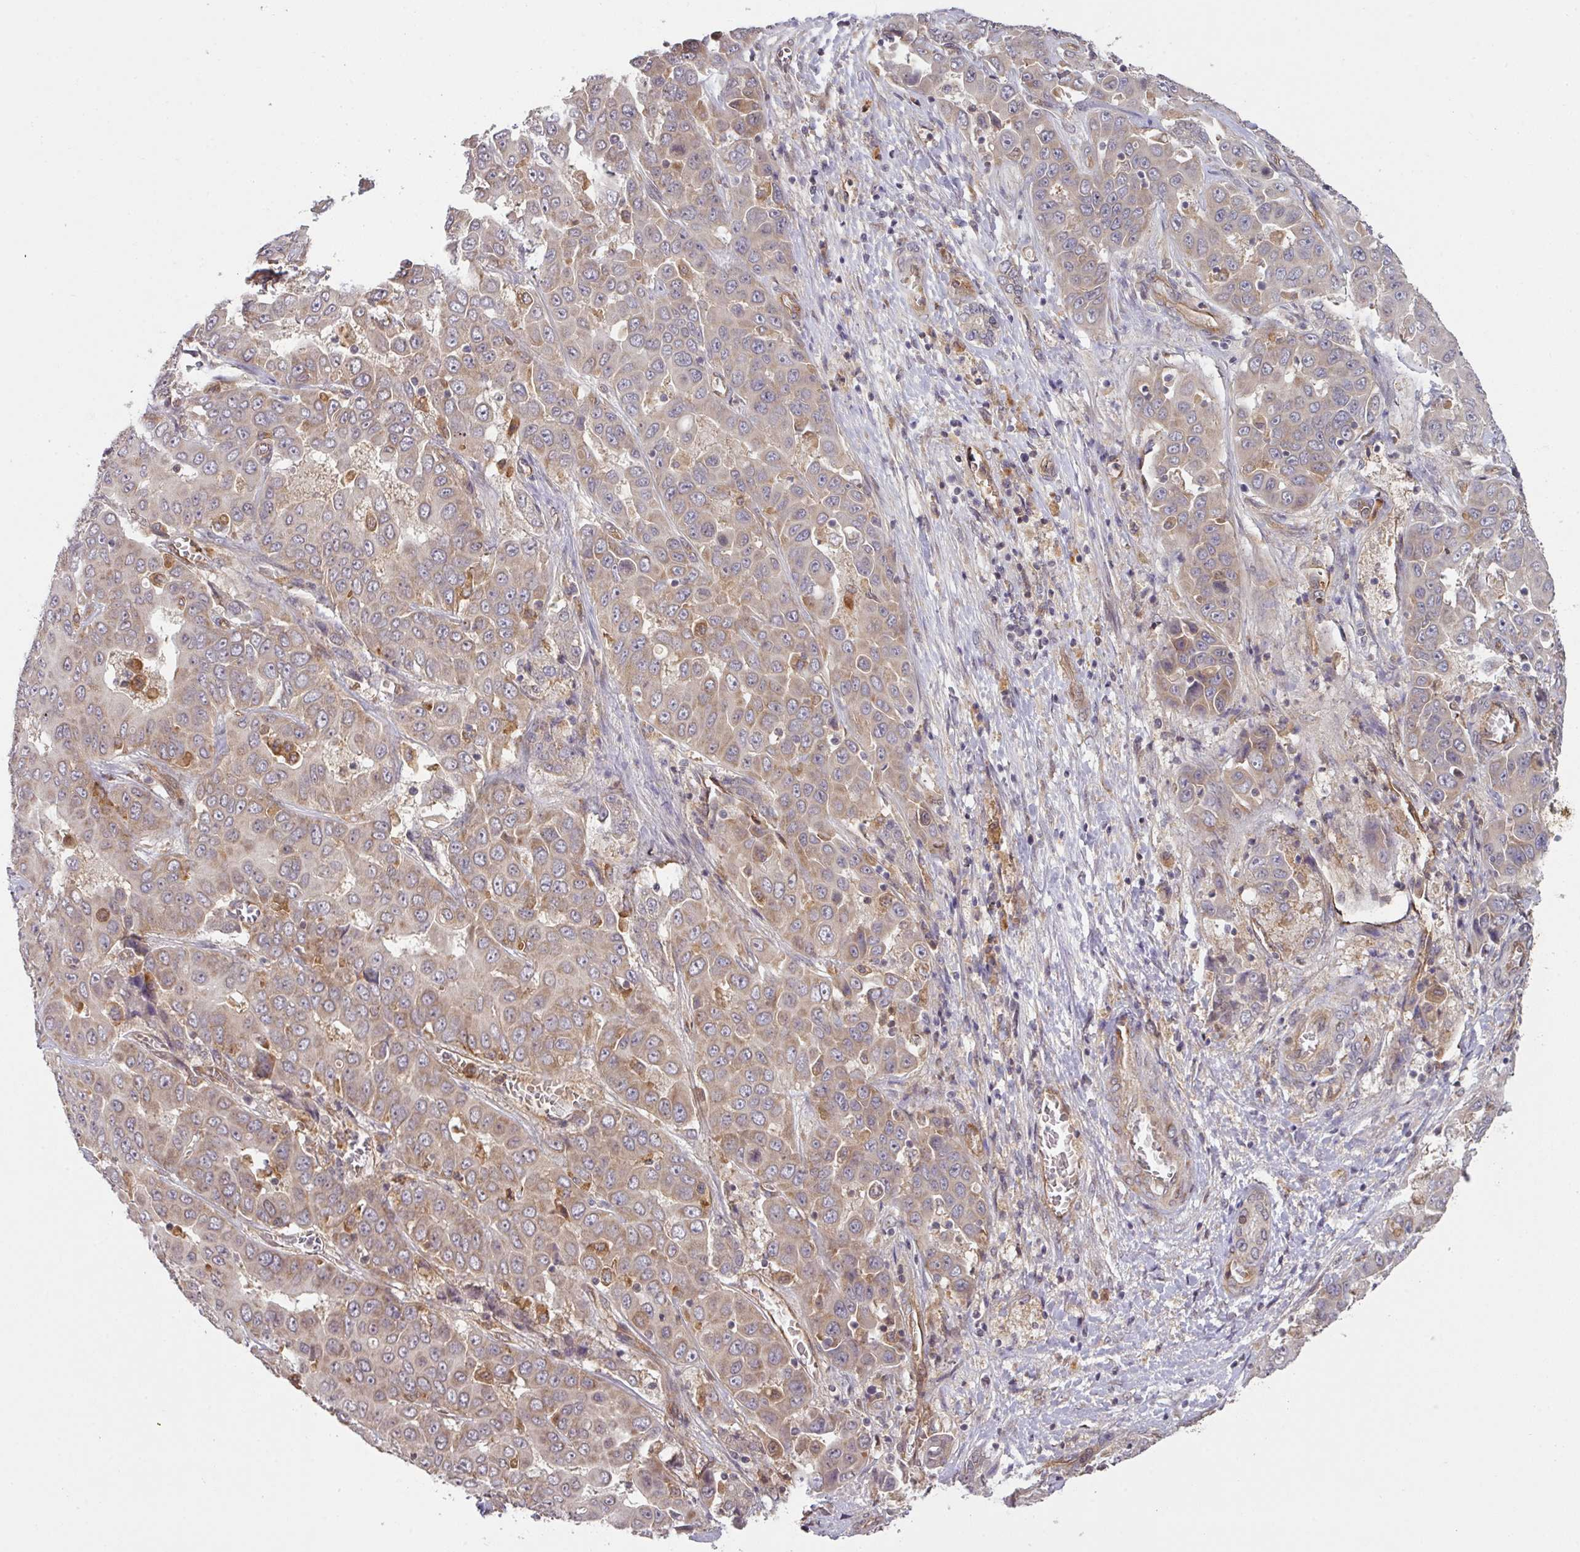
{"staining": {"intensity": "weak", "quantity": "25%-75%", "location": "cytoplasmic/membranous"}, "tissue": "liver cancer", "cell_type": "Tumor cells", "image_type": "cancer", "snomed": [{"axis": "morphology", "description": "Cholangiocarcinoma"}, {"axis": "topography", "description": "Liver"}], "caption": "The image reveals staining of cholangiocarcinoma (liver), revealing weak cytoplasmic/membranous protein staining (brown color) within tumor cells. The protein of interest is stained brown, and the nuclei are stained in blue (DAB IHC with brightfield microscopy, high magnification).", "gene": "CYFIP2", "patient": {"sex": "female", "age": 52}}